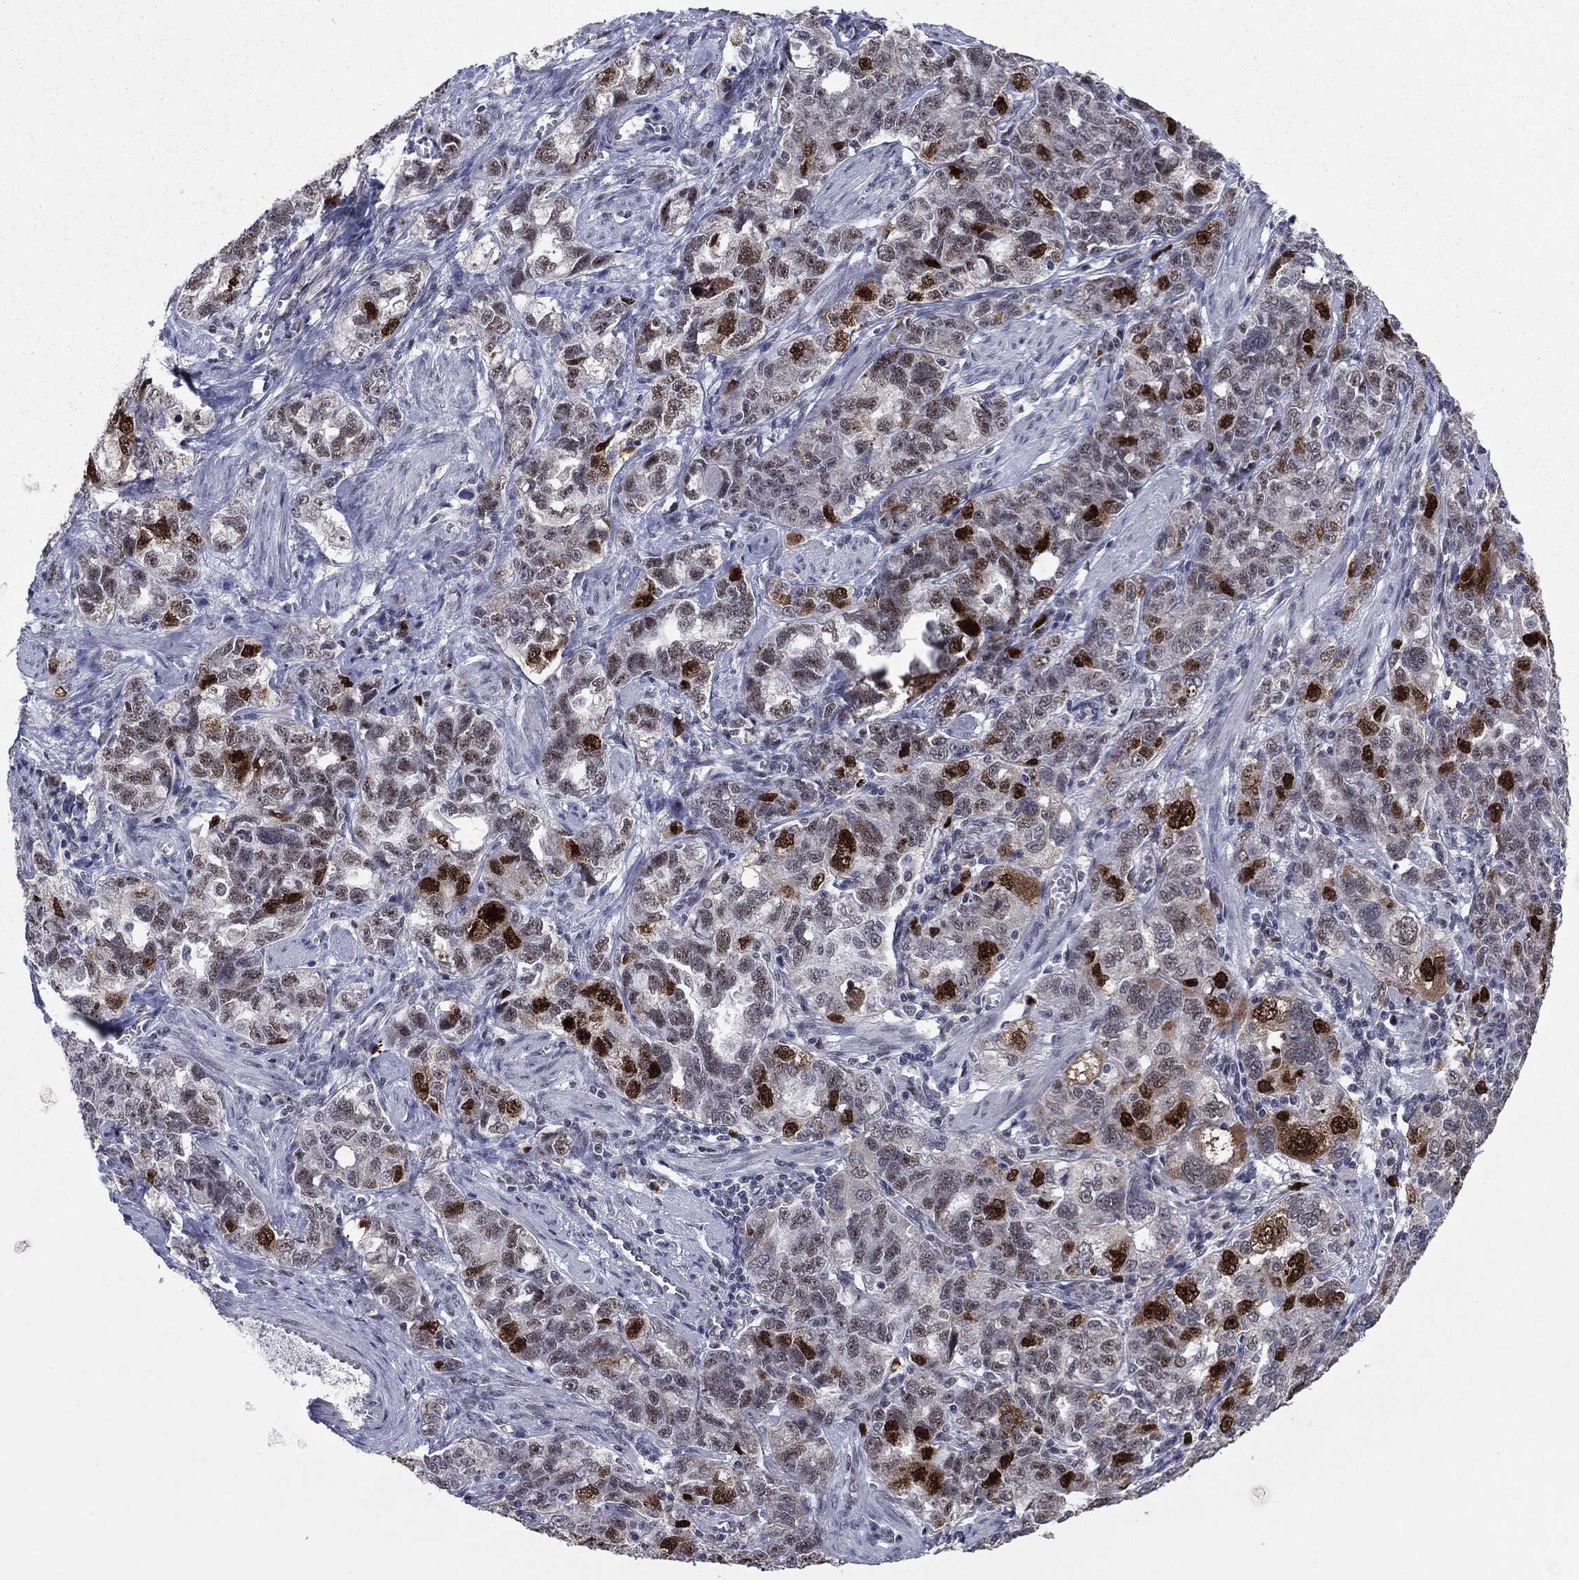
{"staining": {"intensity": "strong", "quantity": "<25%", "location": "nuclear"}, "tissue": "ovarian cancer", "cell_type": "Tumor cells", "image_type": "cancer", "snomed": [{"axis": "morphology", "description": "Cystadenocarcinoma, serous, NOS"}, {"axis": "topography", "description": "Ovary"}], "caption": "Brown immunohistochemical staining in human ovarian cancer (serous cystadenocarcinoma) displays strong nuclear expression in approximately <25% of tumor cells.", "gene": "CDCA5", "patient": {"sex": "female", "age": 51}}